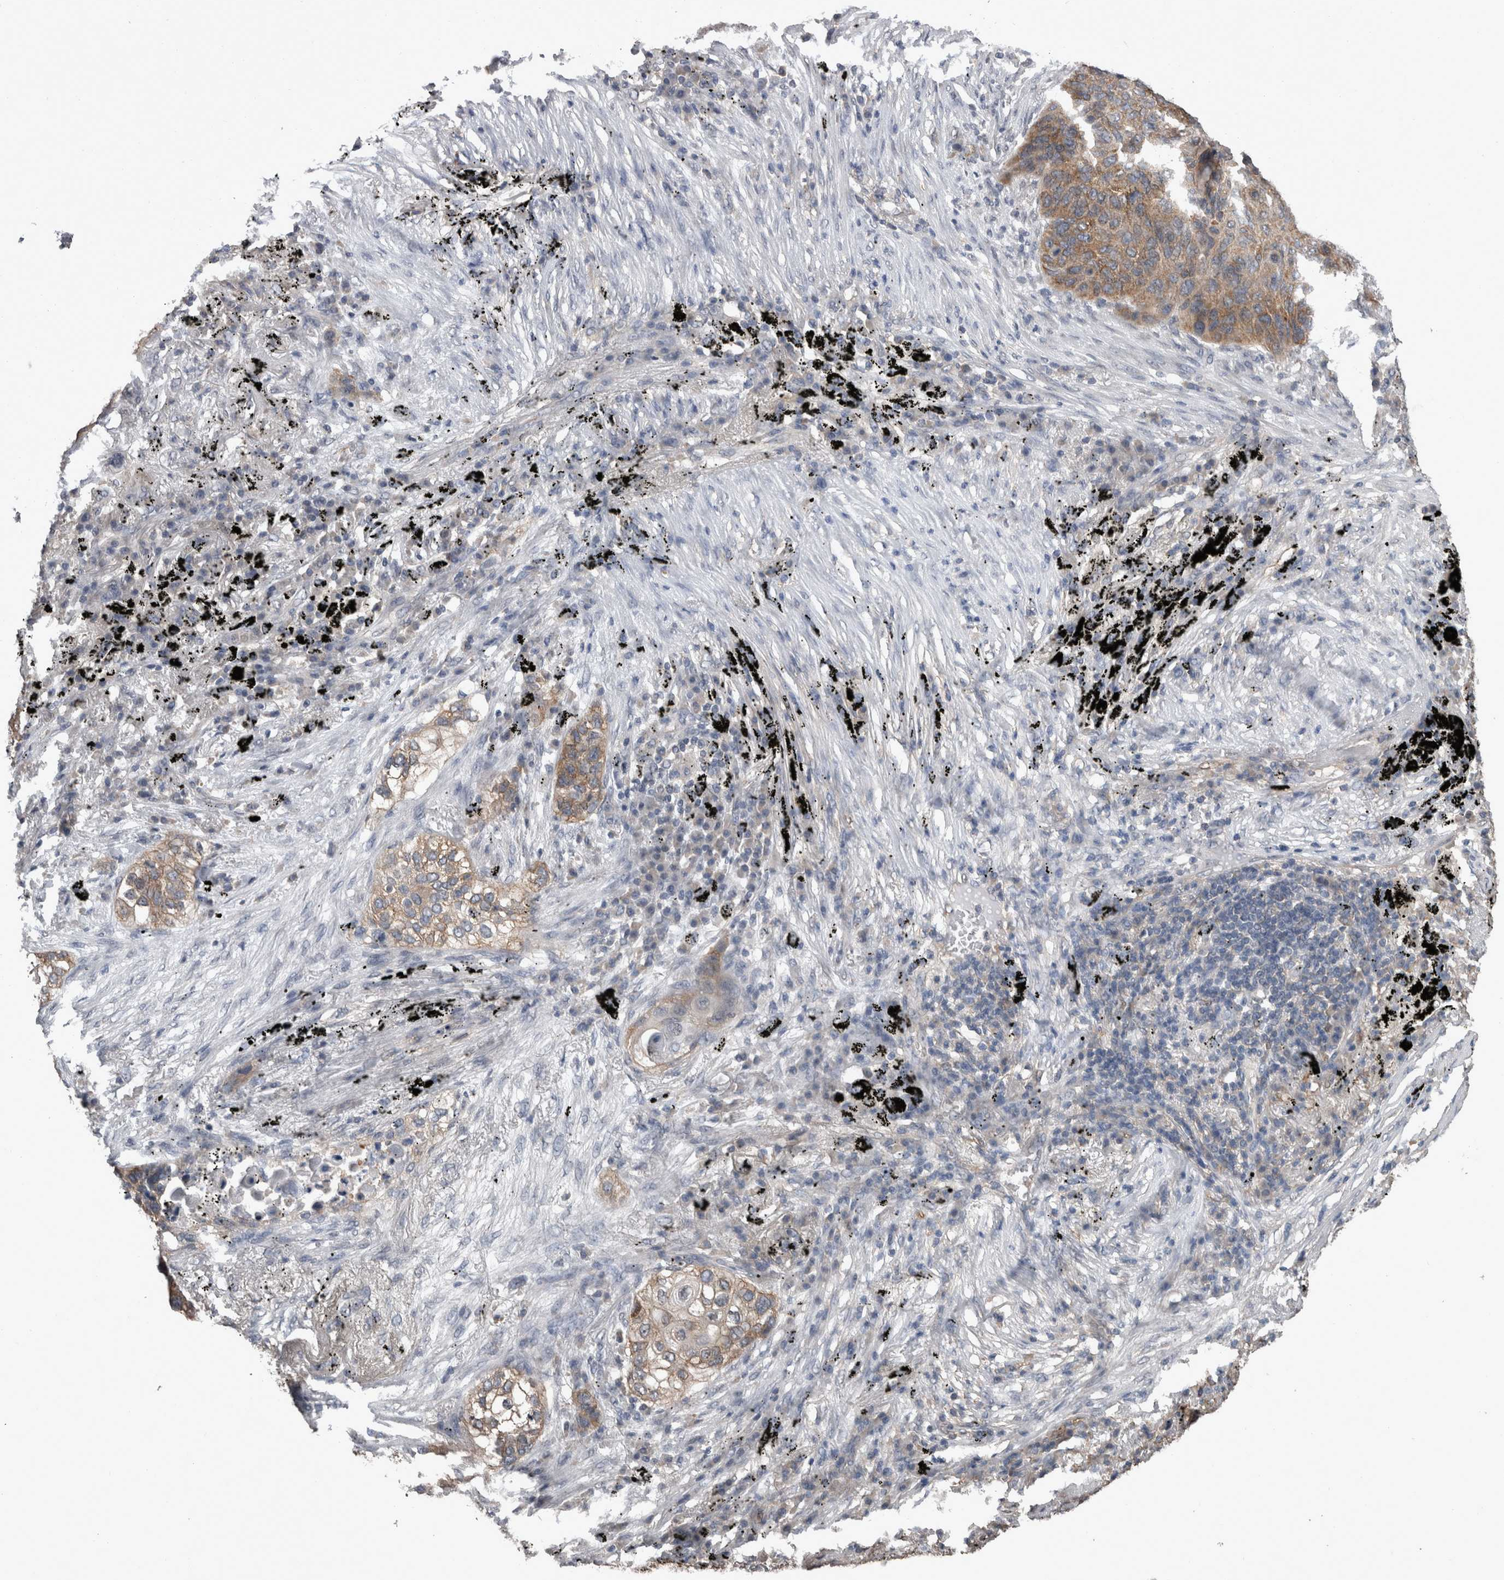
{"staining": {"intensity": "moderate", "quantity": ">75%", "location": "cytoplasmic/membranous"}, "tissue": "lung cancer", "cell_type": "Tumor cells", "image_type": "cancer", "snomed": [{"axis": "morphology", "description": "Squamous cell carcinoma, NOS"}, {"axis": "topography", "description": "Lung"}], "caption": "Lung cancer (squamous cell carcinoma) stained for a protein (brown) demonstrates moderate cytoplasmic/membranous positive expression in approximately >75% of tumor cells.", "gene": "DDX6", "patient": {"sex": "female", "age": 63}}